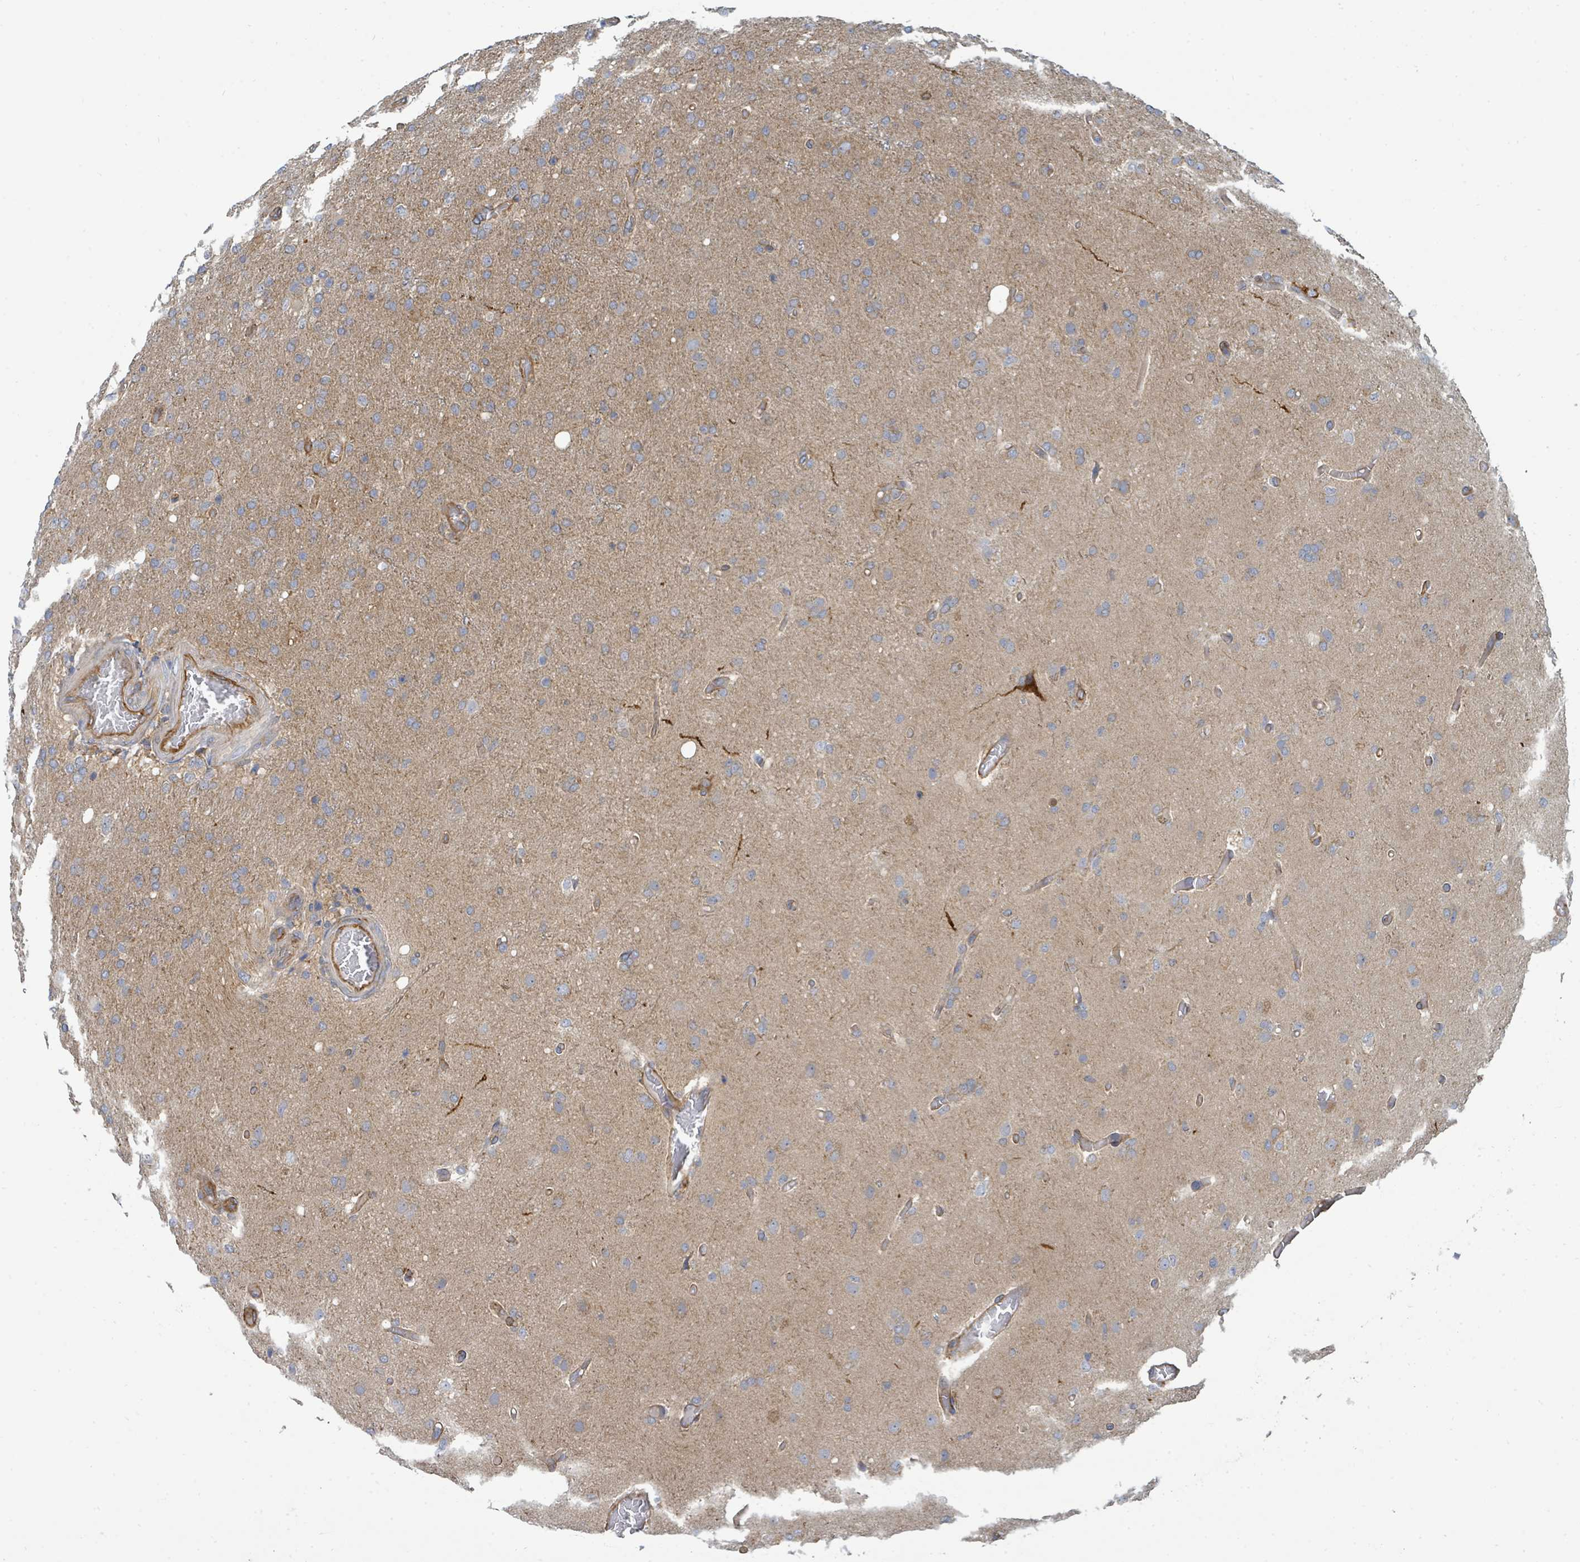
{"staining": {"intensity": "negative", "quantity": "none", "location": "none"}, "tissue": "glioma", "cell_type": "Tumor cells", "image_type": "cancer", "snomed": [{"axis": "morphology", "description": "Glioma, malignant, High grade"}, {"axis": "topography", "description": "Brain"}], "caption": "Human malignant glioma (high-grade) stained for a protein using immunohistochemistry exhibits no staining in tumor cells.", "gene": "BOLA2B", "patient": {"sex": "female", "age": 74}}